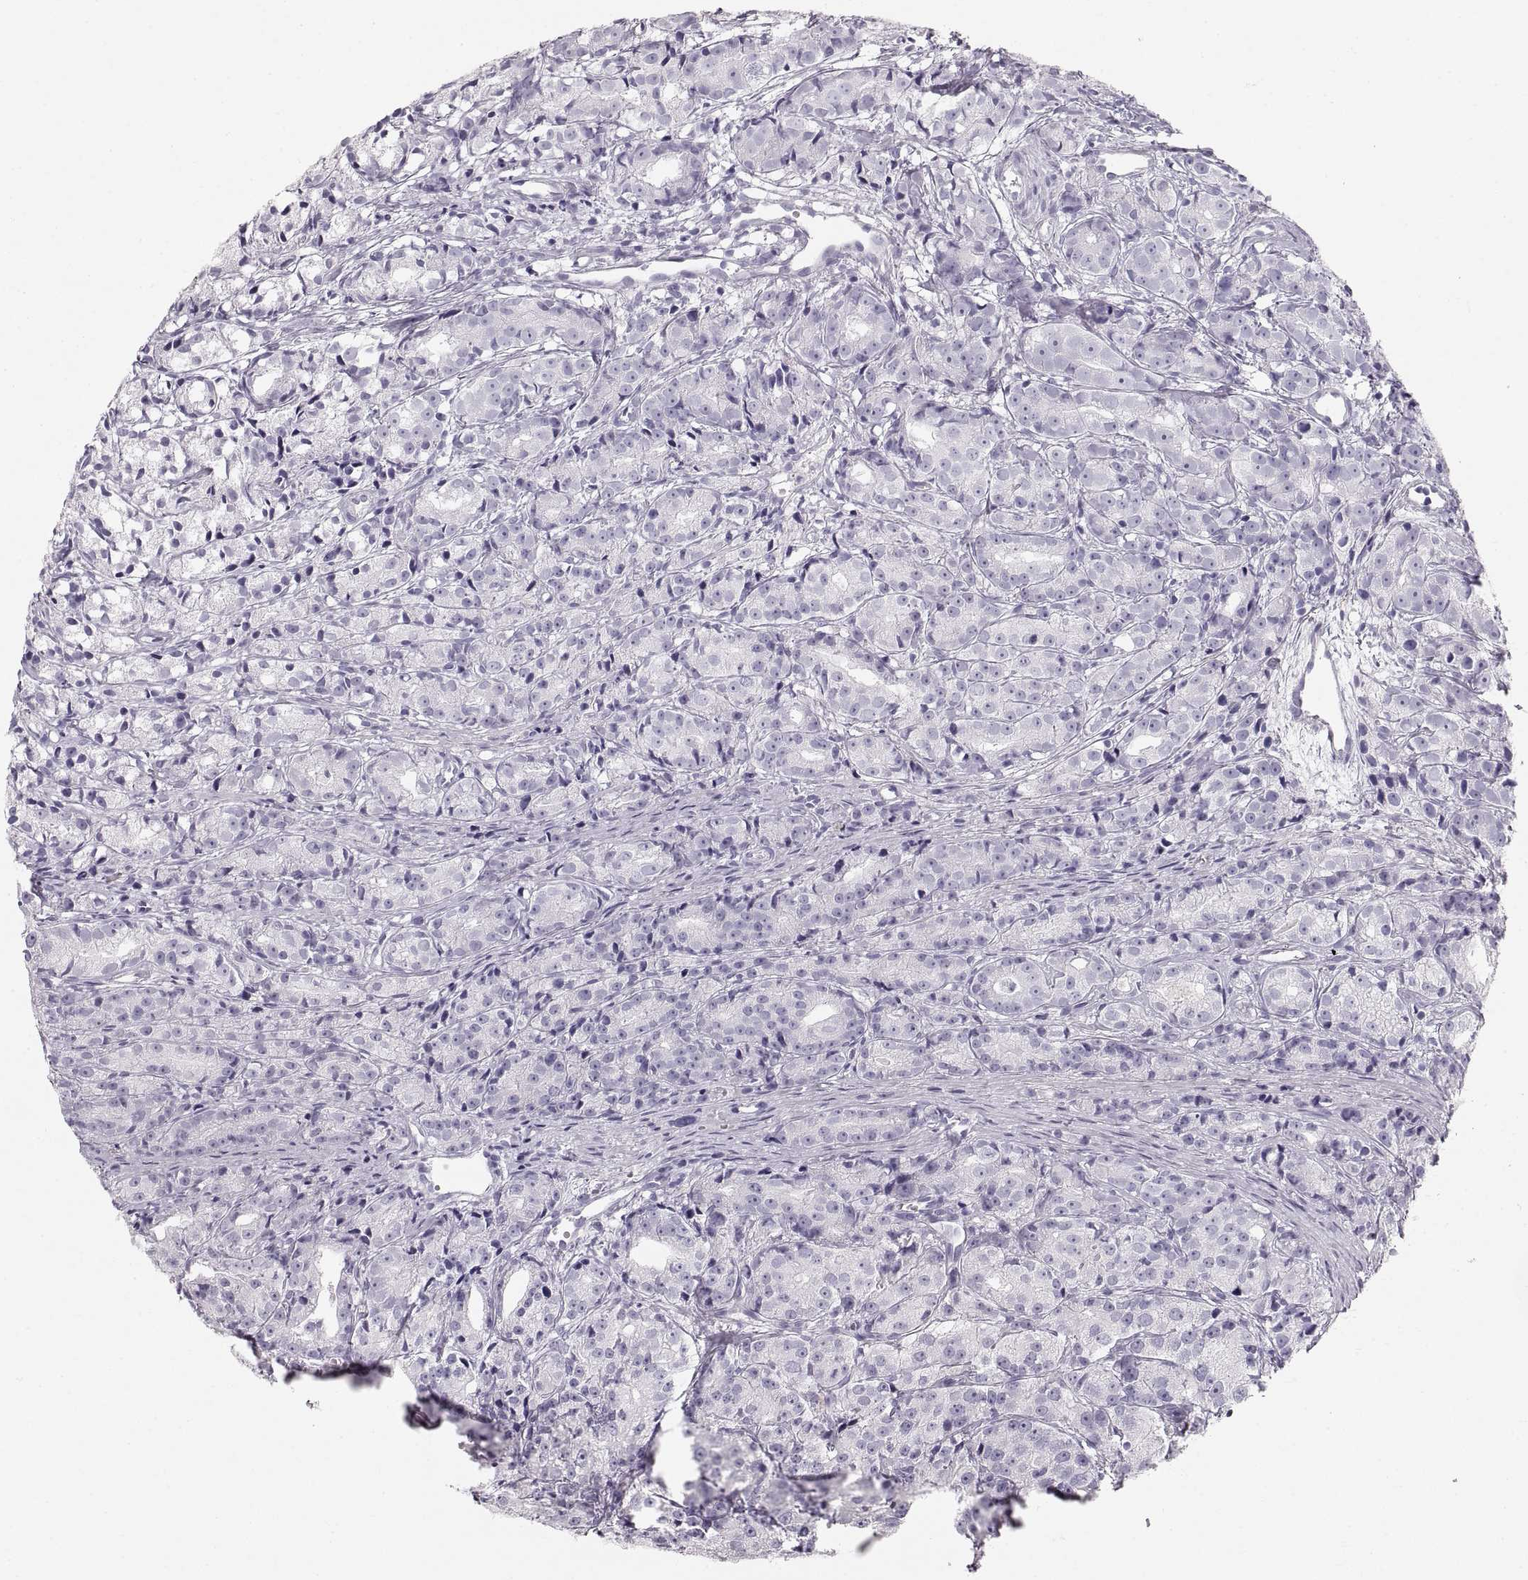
{"staining": {"intensity": "negative", "quantity": "none", "location": "none"}, "tissue": "prostate cancer", "cell_type": "Tumor cells", "image_type": "cancer", "snomed": [{"axis": "morphology", "description": "Adenocarcinoma, Medium grade"}, {"axis": "topography", "description": "Prostate"}], "caption": "Human prostate cancer (medium-grade adenocarcinoma) stained for a protein using IHC exhibits no staining in tumor cells.", "gene": "CRYAA", "patient": {"sex": "male", "age": 74}}